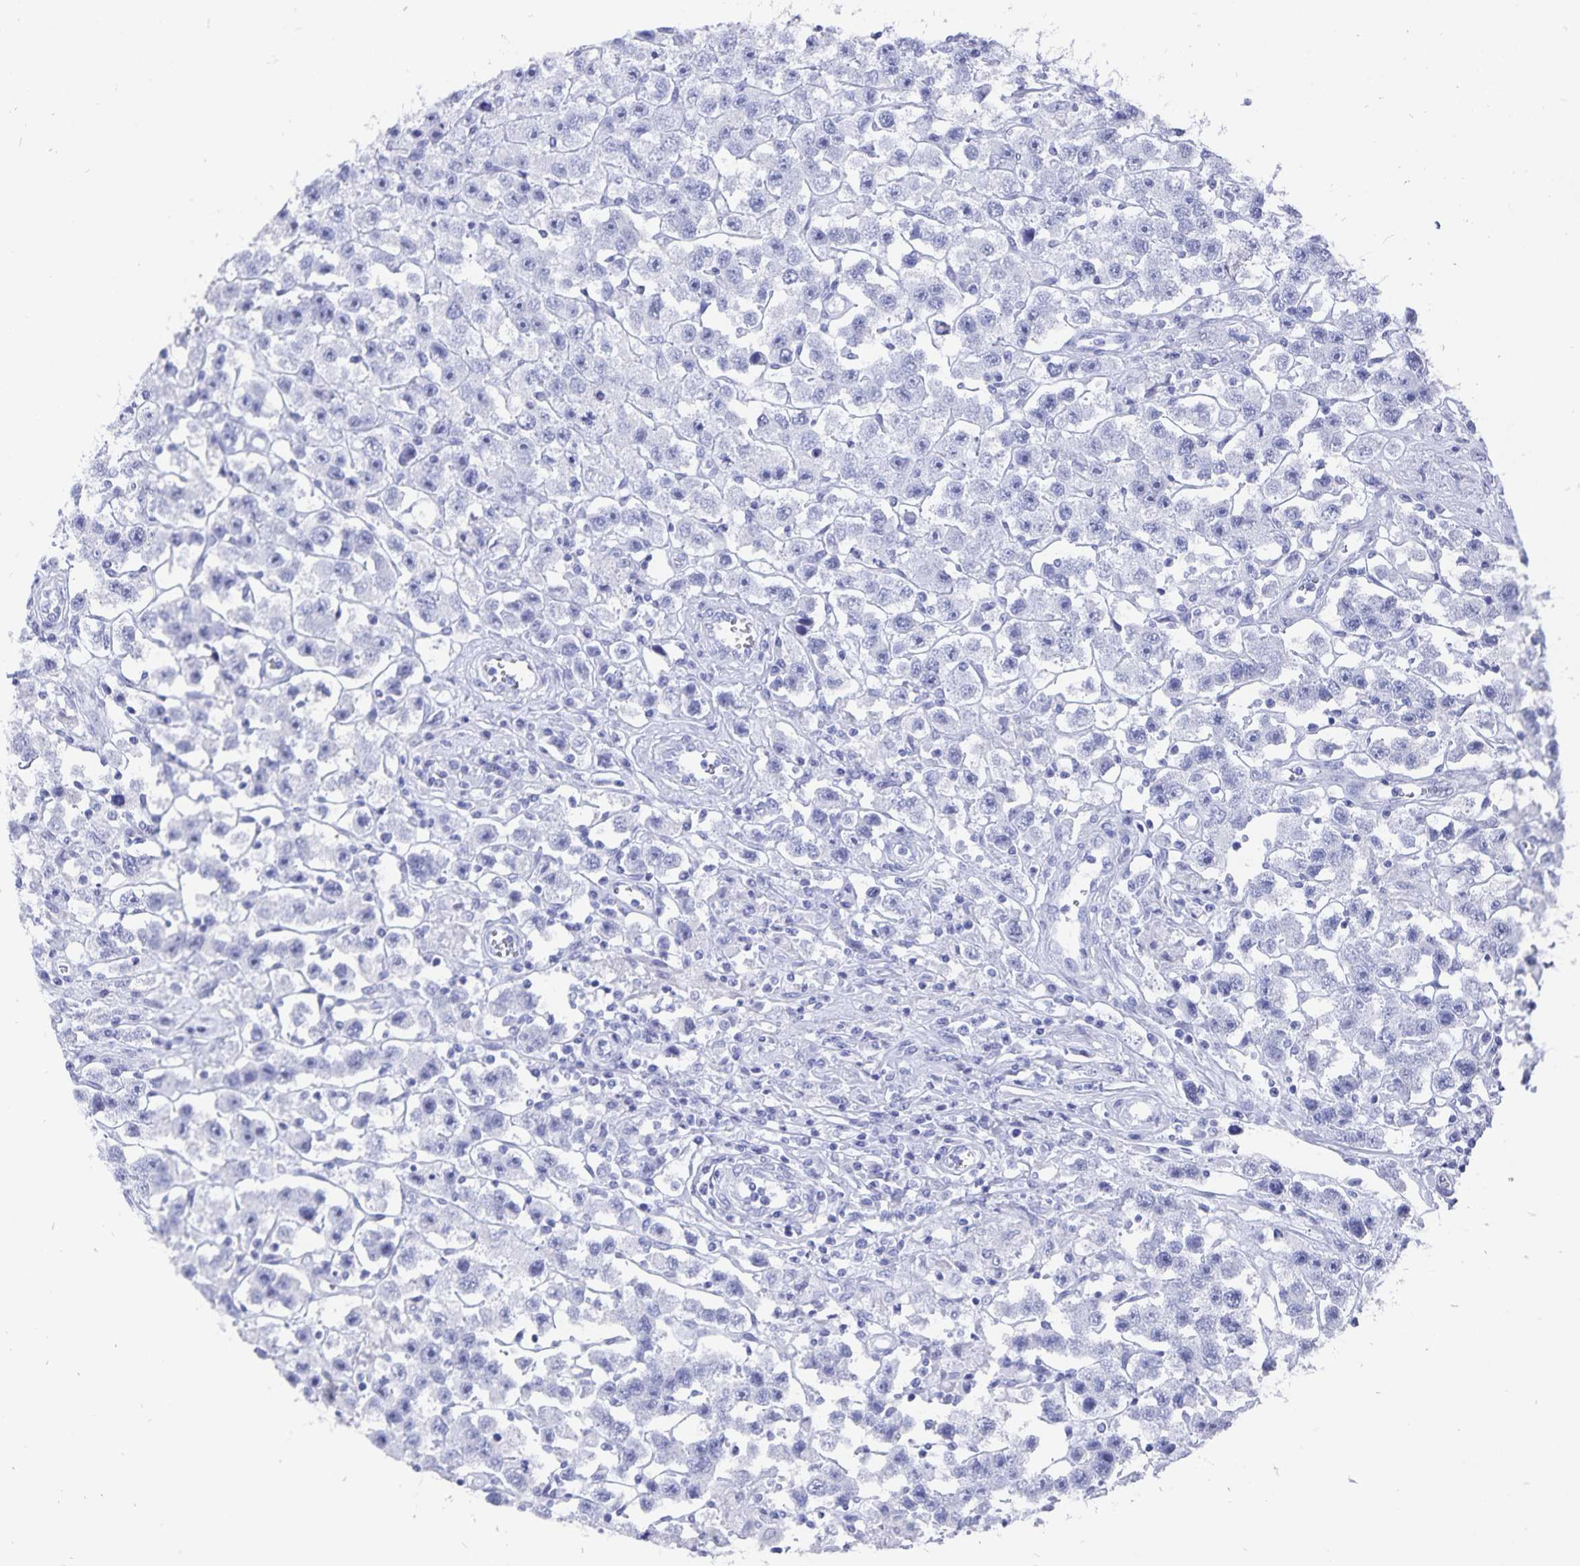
{"staining": {"intensity": "negative", "quantity": "none", "location": "none"}, "tissue": "testis cancer", "cell_type": "Tumor cells", "image_type": "cancer", "snomed": [{"axis": "morphology", "description": "Seminoma, NOS"}, {"axis": "topography", "description": "Testis"}], "caption": "Protein analysis of testis cancer (seminoma) reveals no significant positivity in tumor cells.", "gene": "ADH1A", "patient": {"sex": "male", "age": 45}}